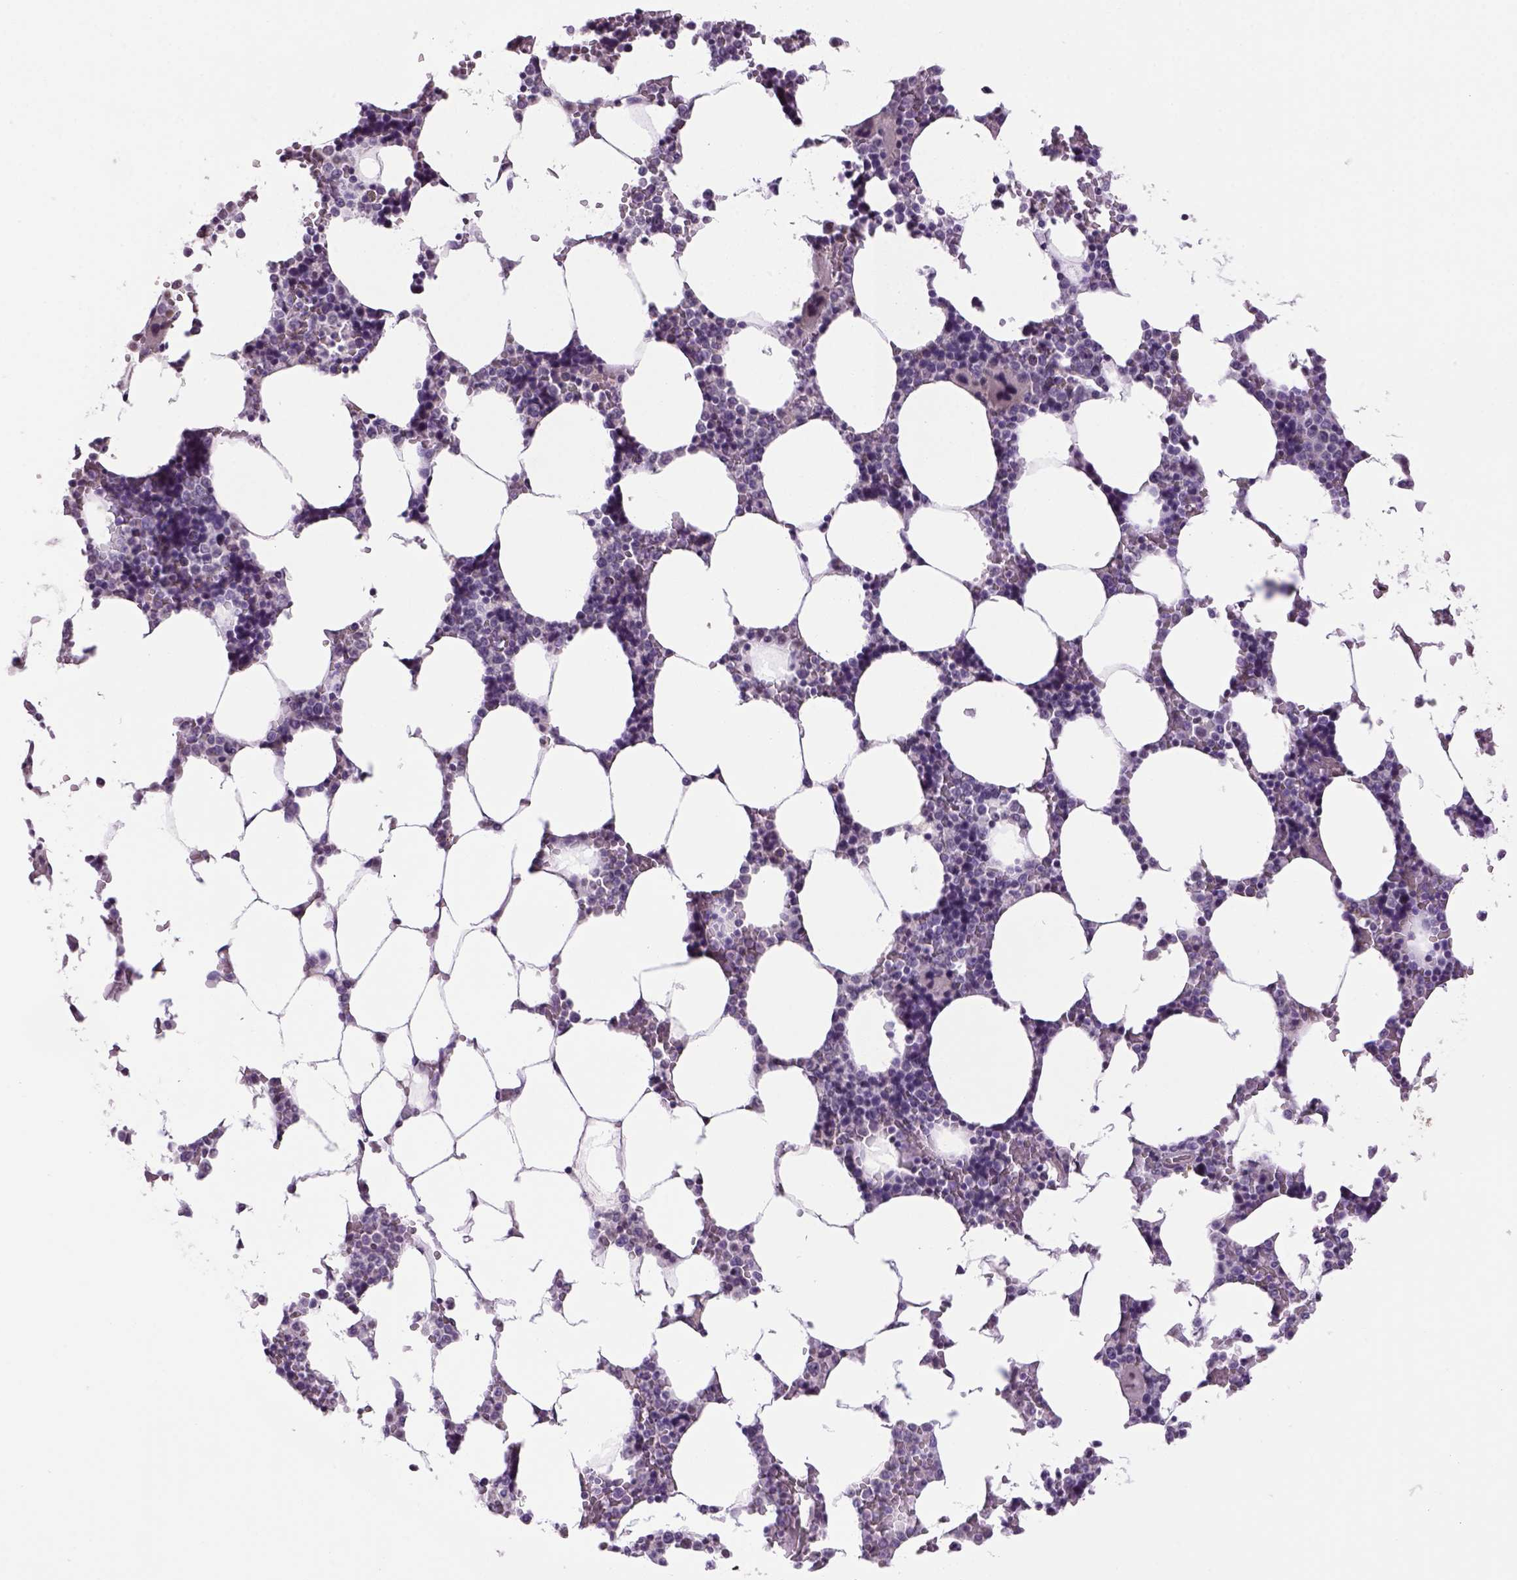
{"staining": {"intensity": "negative", "quantity": "none", "location": "none"}, "tissue": "bone marrow", "cell_type": "Hematopoietic cells", "image_type": "normal", "snomed": [{"axis": "morphology", "description": "Normal tissue, NOS"}, {"axis": "topography", "description": "Bone marrow"}], "caption": "Bone marrow was stained to show a protein in brown. There is no significant positivity in hematopoietic cells.", "gene": "PRRT1", "patient": {"sex": "female", "age": 52}}